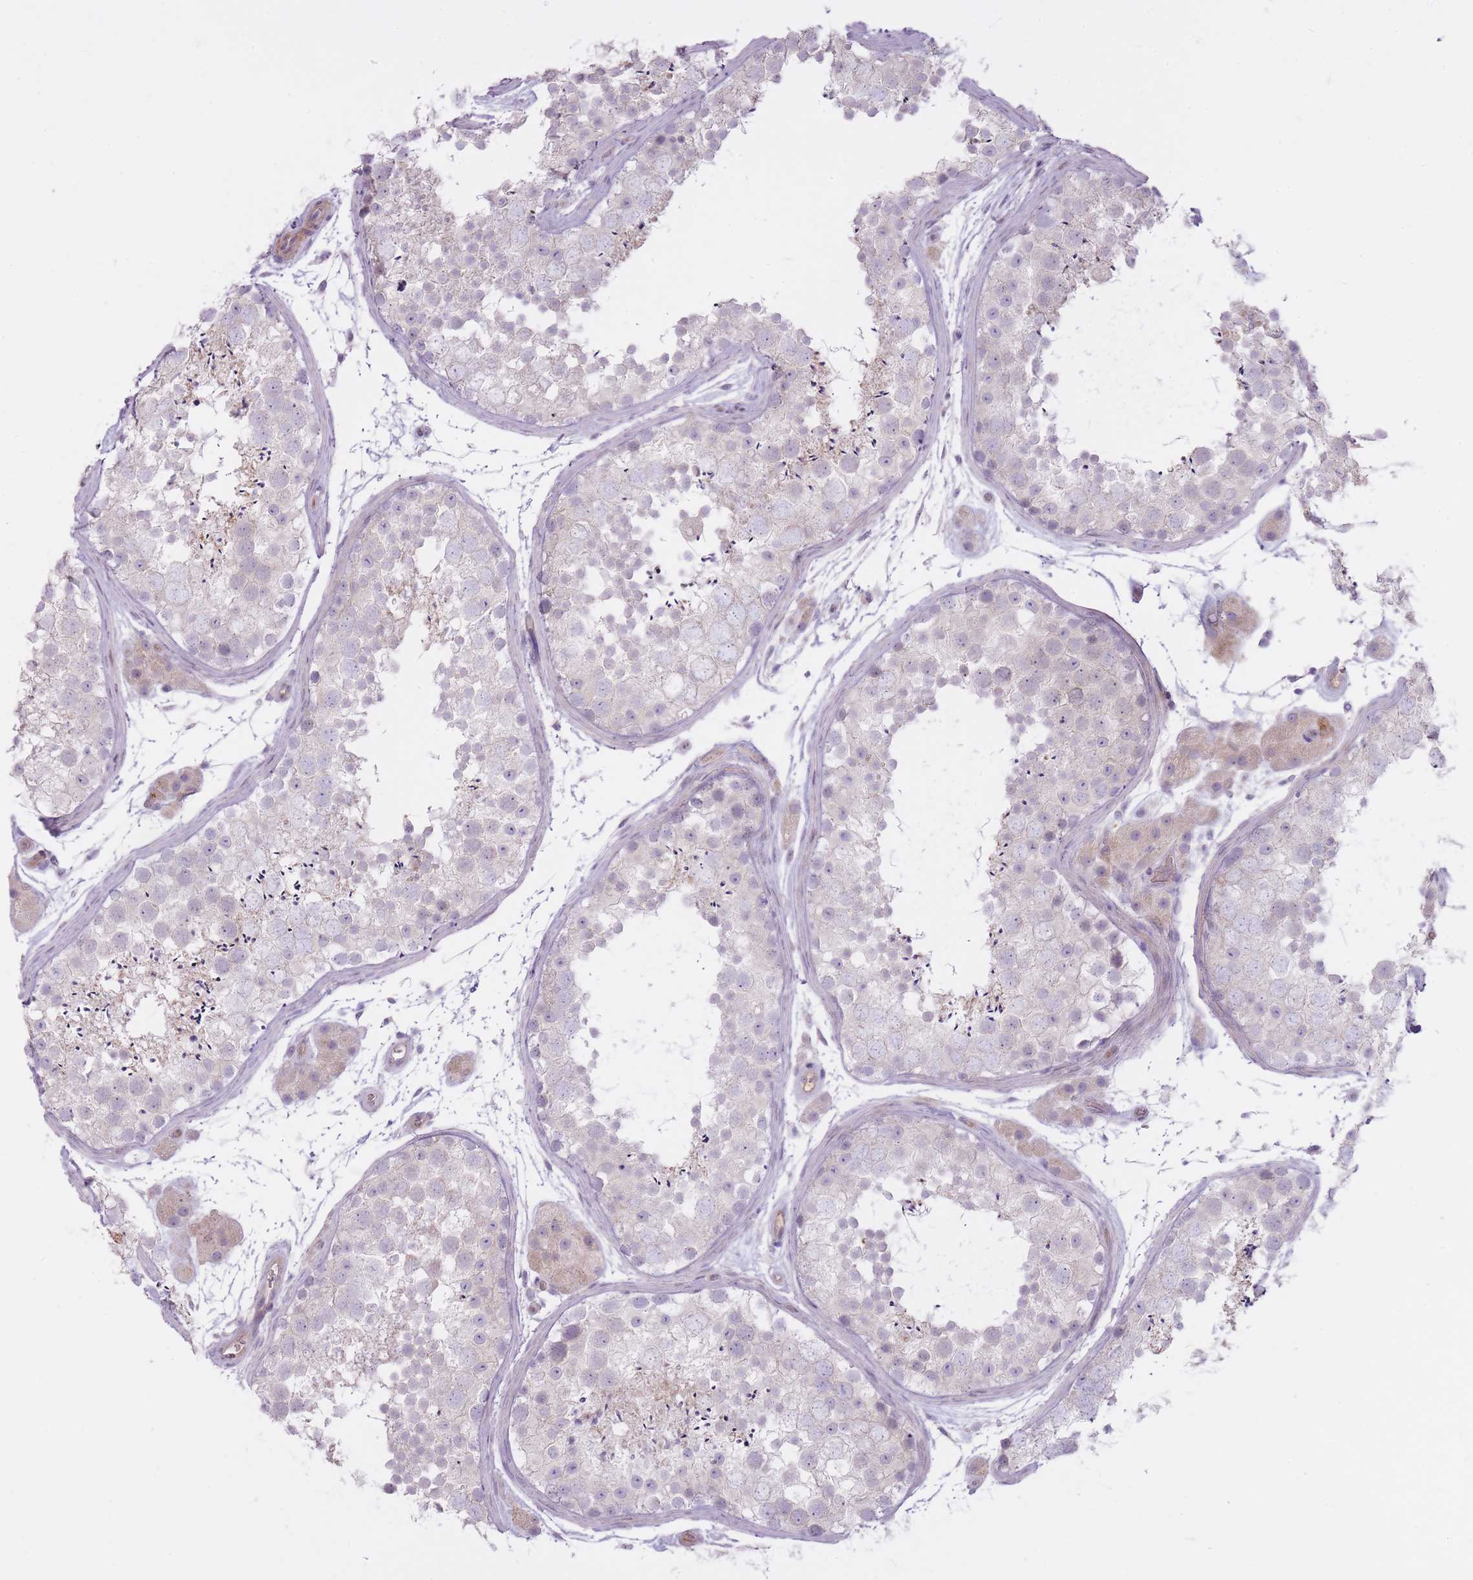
{"staining": {"intensity": "moderate", "quantity": "<25%", "location": "cytoplasmic/membranous"}, "tissue": "testis", "cell_type": "Cells in seminiferous ducts", "image_type": "normal", "snomed": [{"axis": "morphology", "description": "Normal tissue, NOS"}, {"axis": "topography", "description": "Testis"}], "caption": "Protein staining displays moderate cytoplasmic/membranous positivity in about <25% of cells in seminiferous ducts in normal testis. (Stains: DAB in brown, nuclei in blue, Microscopy: brightfield microscopy at high magnification).", "gene": "PGRMC2", "patient": {"sex": "male", "age": 41}}